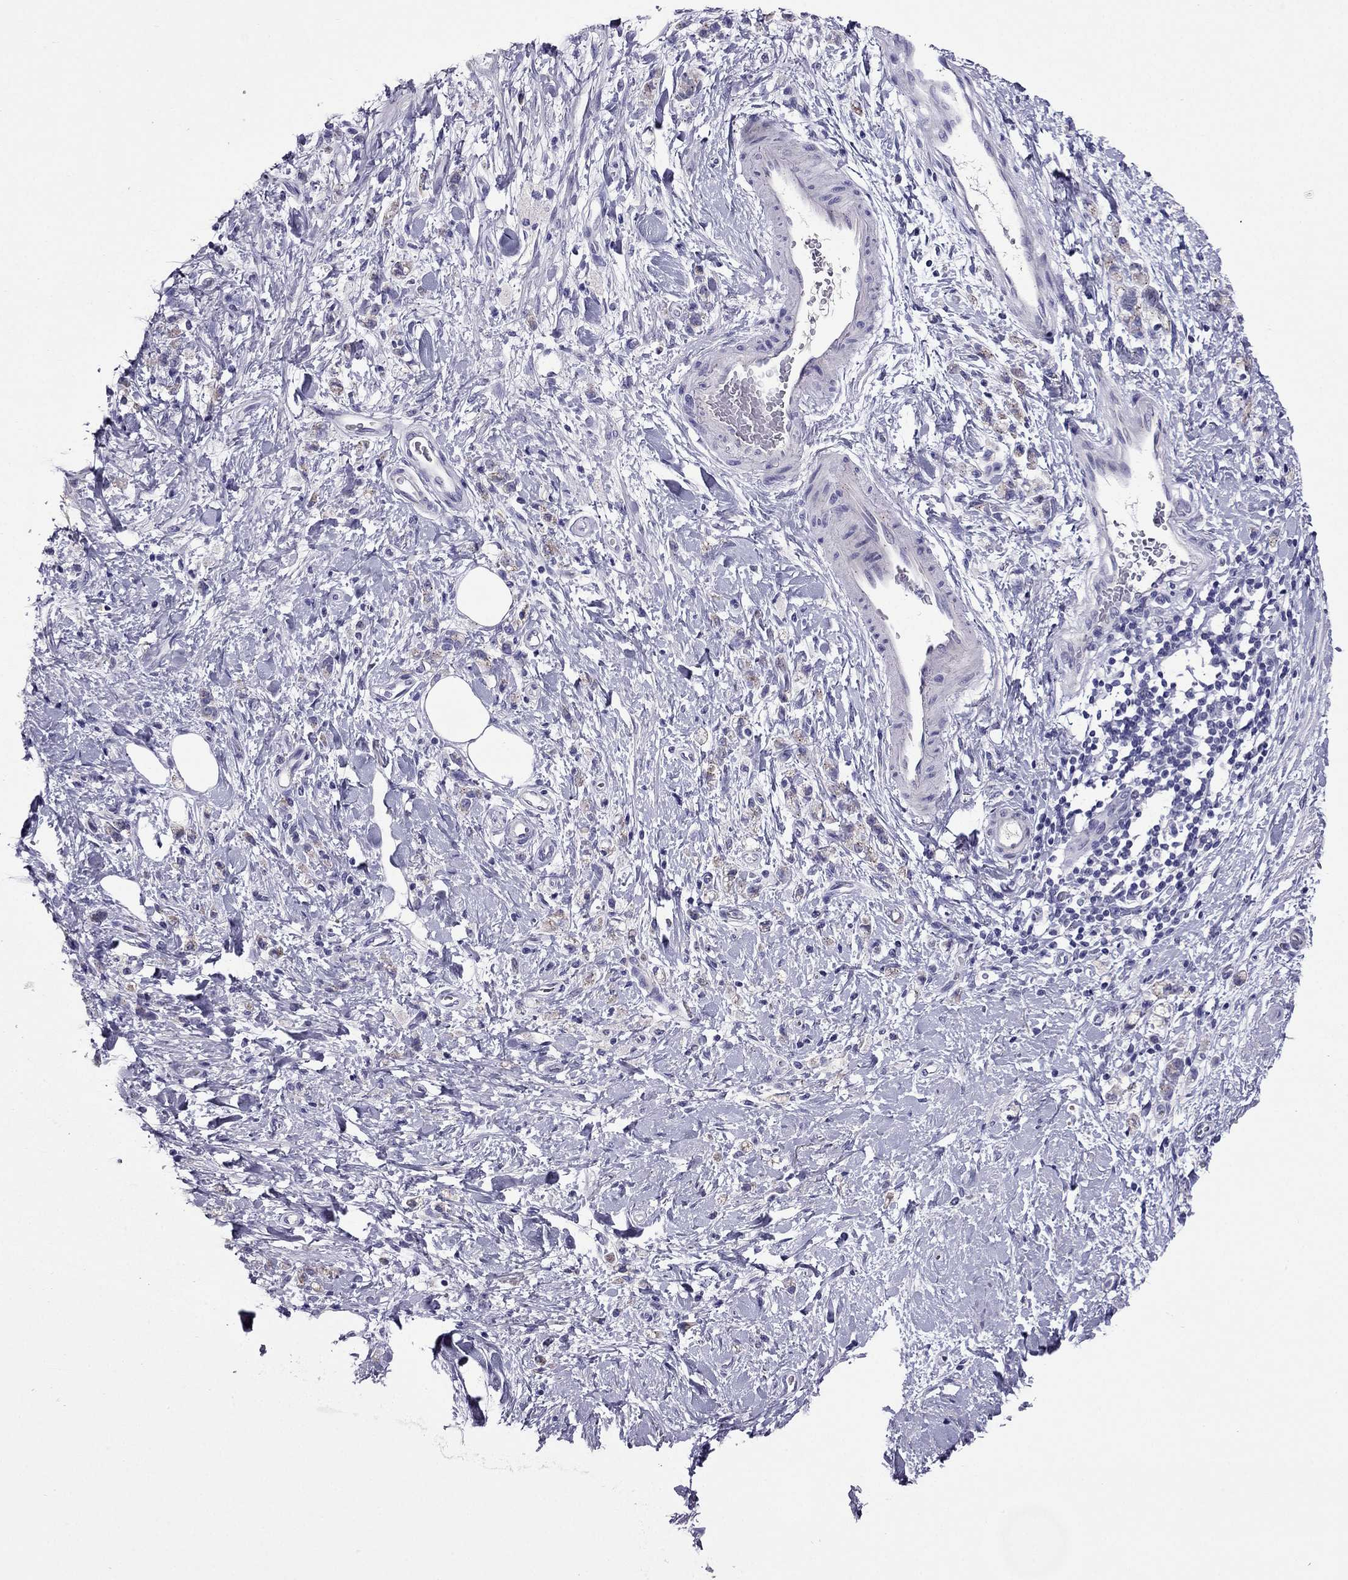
{"staining": {"intensity": "weak", "quantity": ">75%", "location": "cytoplasmic/membranous"}, "tissue": "stomach cancer", "cell_type": "Tumor cells", "image_type": "cancer", "snomed": [{"axis": "morphology", "description": "Adenocarcinoma, NOS"}, {"axis": "topography", "description": "Stomach"}], "caption": "Immunohistochemistry (DAB (3,3'-diaminobenzidine)) staining of stomach cancer (adenocarcinoma) shows weak cytoplasmic/membranous protein positivity in approximately >75% of tumor cells.", "gene": "MYBPH", "patient": {"sex": "male", "age": 77}}